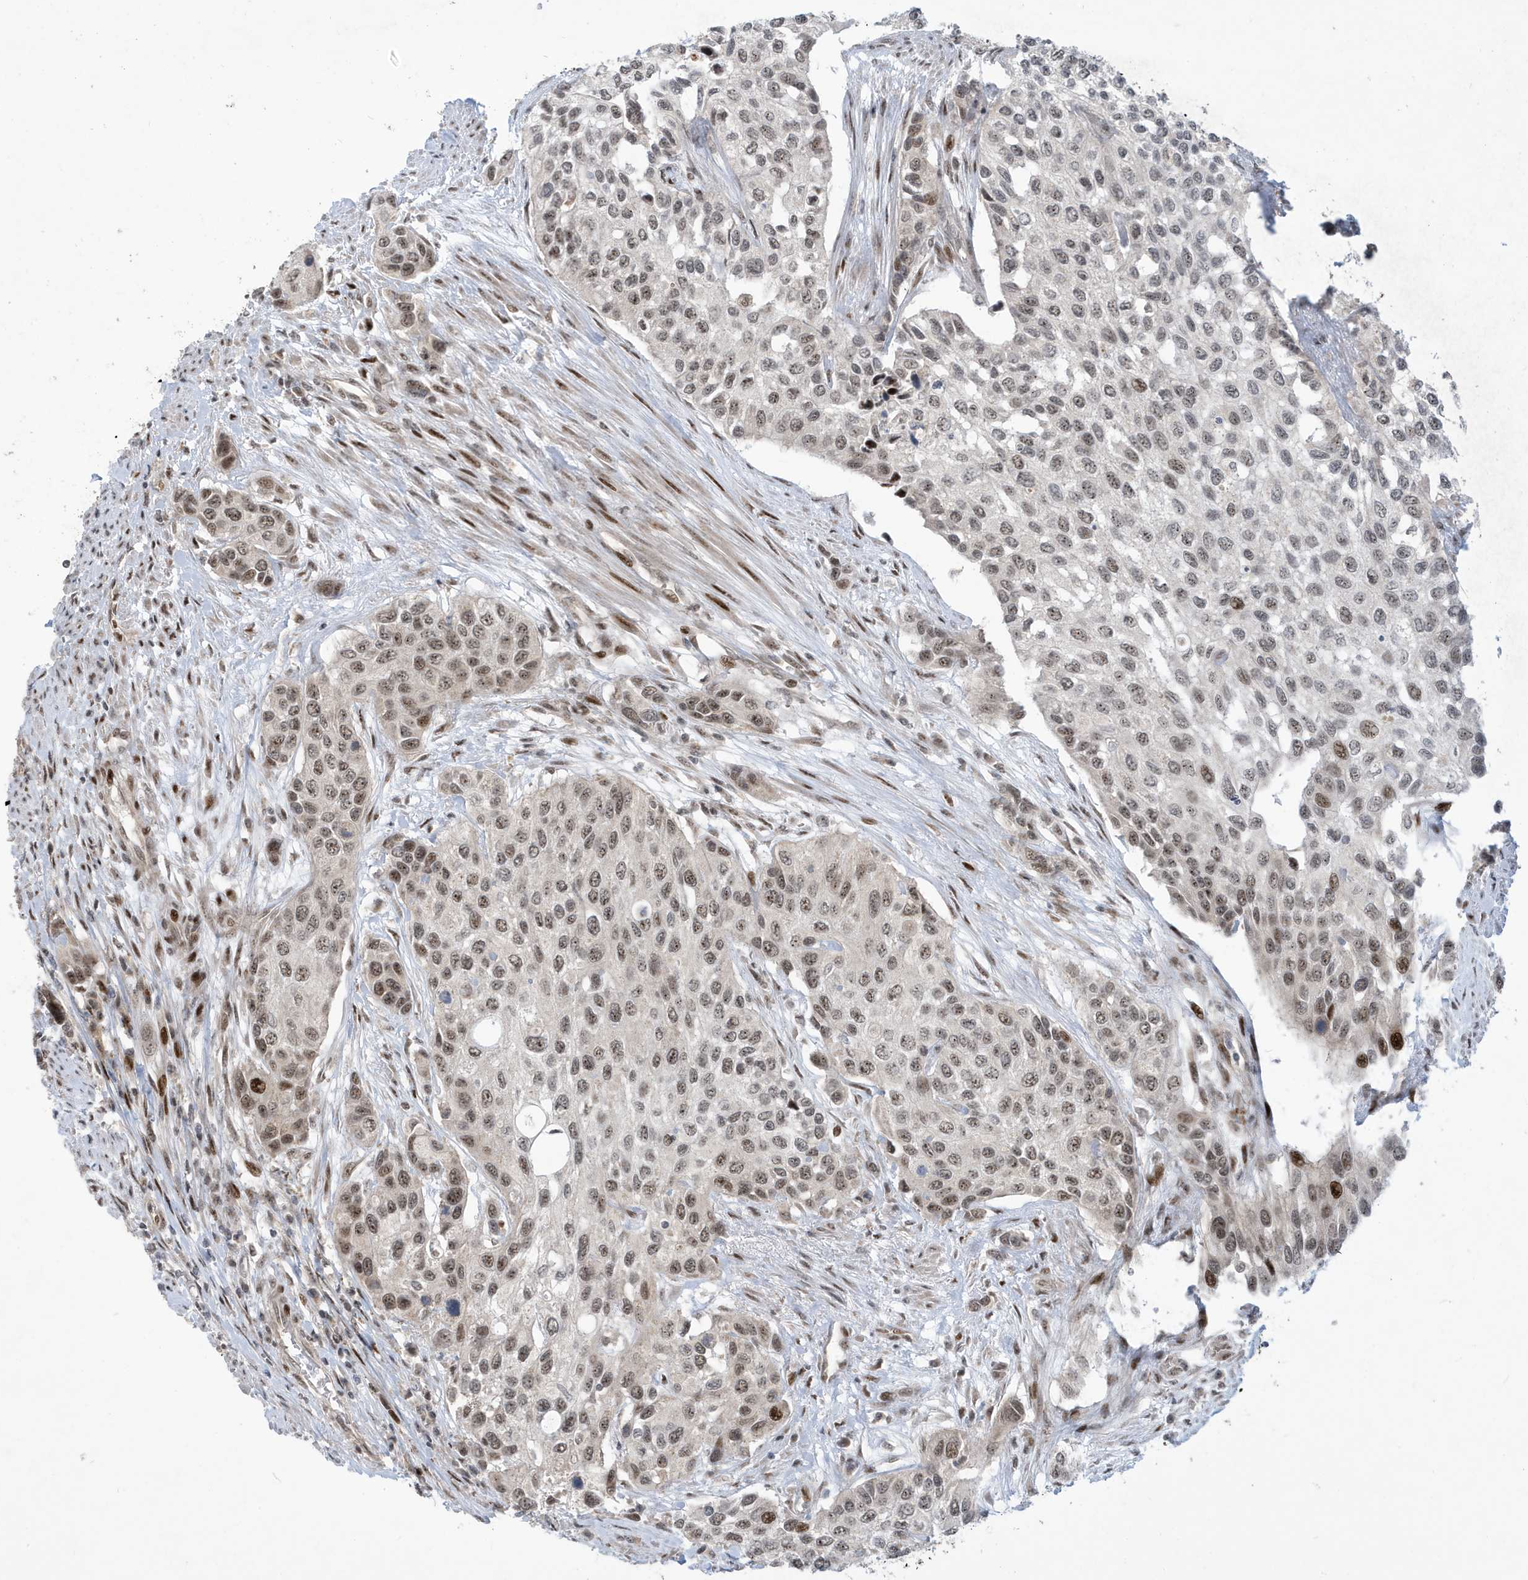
{"staining": {"intensity": "moderate", "quantity": "<25%", "location": "nuclear"}, "tissue": "urothelial cancer", "cell_type": "Tumor cells", "image_type": "cancer", "snomed": [{"axis": "morphology", "description": "Normal tissue, NOS"}, {"axis": "morphology", "description": "Urothelial carcinoma, High grade"}, {"axis": "topography", "description": "Vascular tissue"}, {"axis": "topography", "description": "Urinary bladder"}], "caption": "Immunohistochemistry (IHC) of urothelial cancer displays low levels of moderate nuclear expression in about <25% of tumor cells. The staining is performed using DAB brown chromogen to label protein expression. The nuclei are counter-stained blue using hematoxylin.", "gene": "FAM9B", "patient": {"sex": "female", "age": 56}}